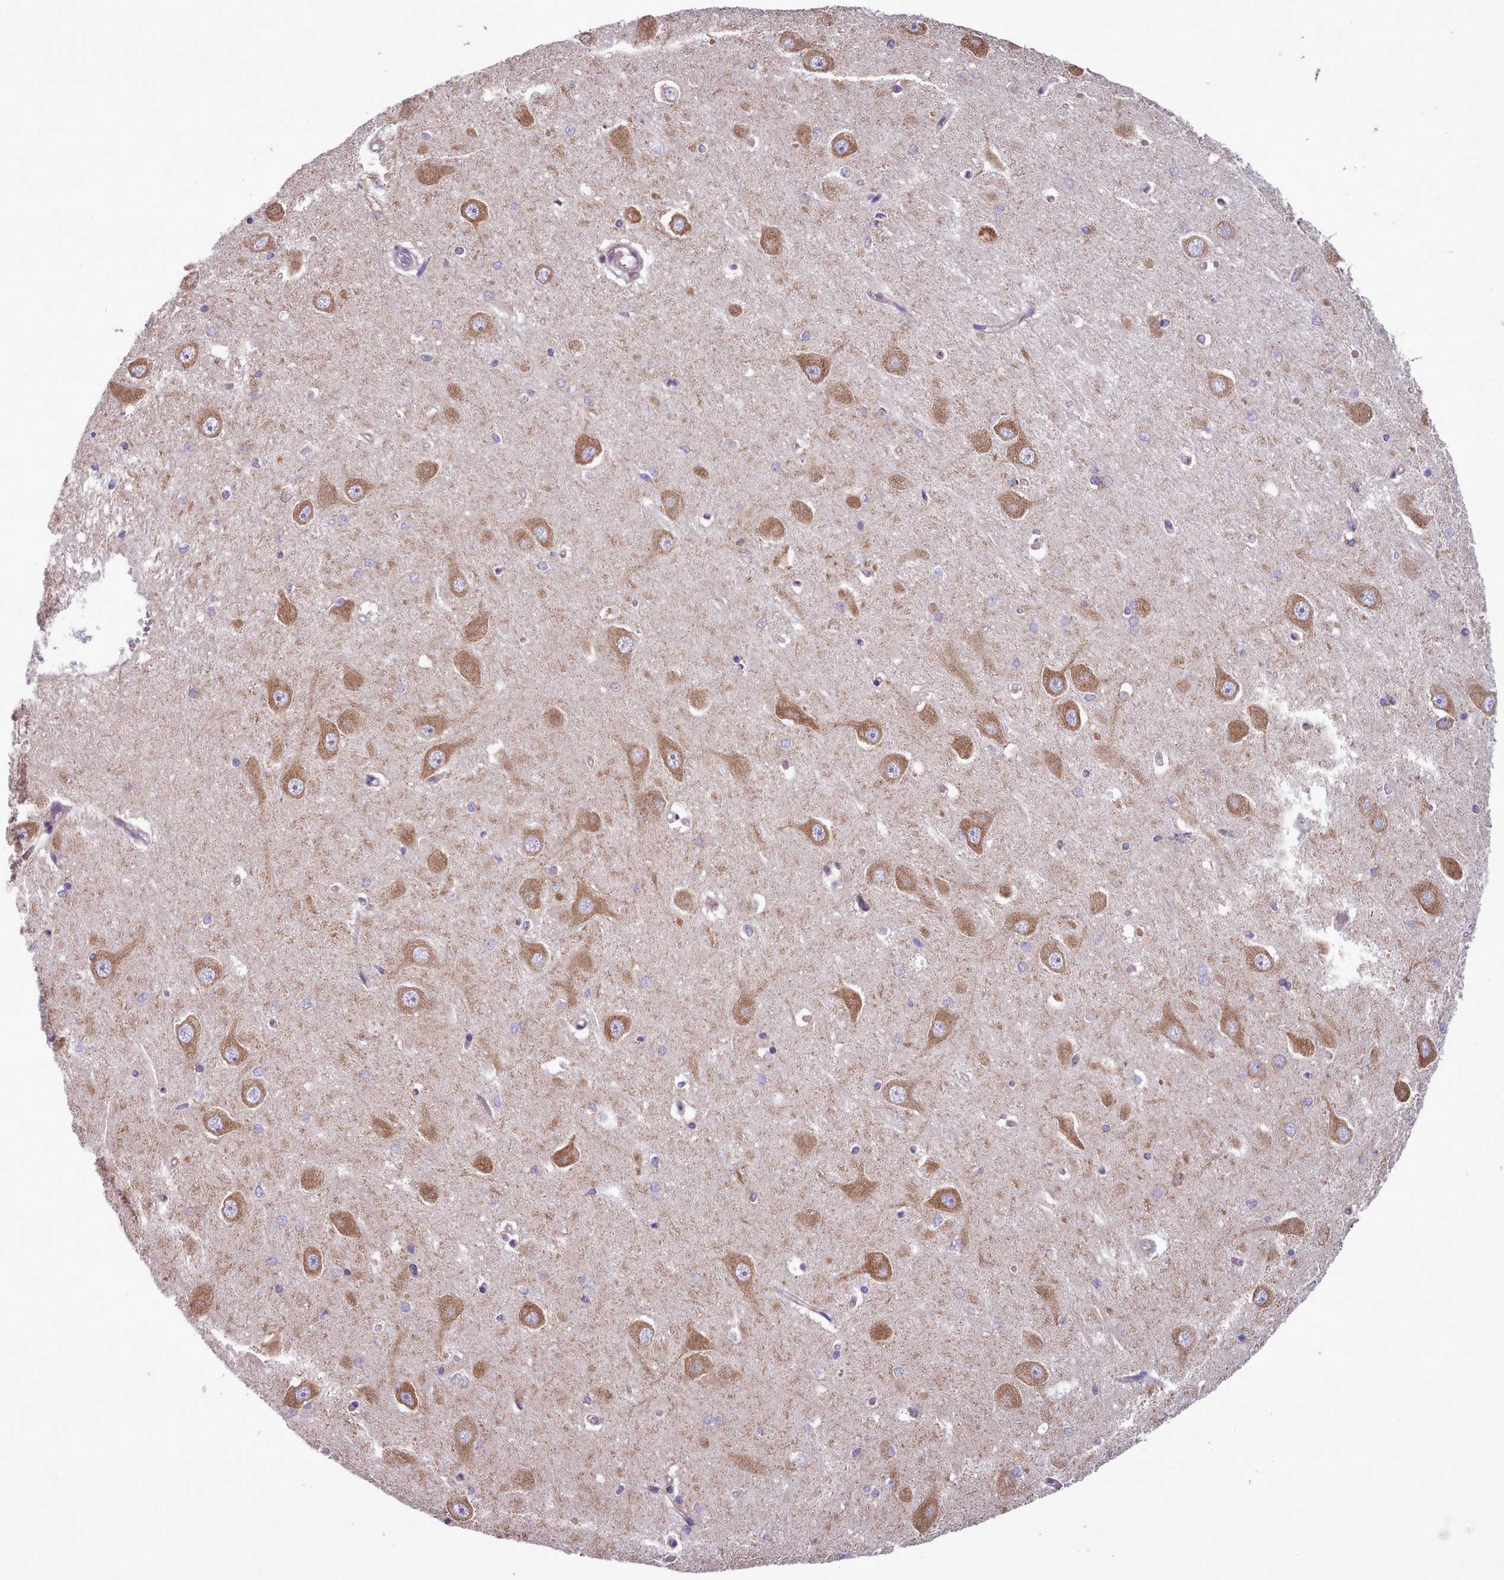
{"staining": {"intensity": "moderate", "quantity": "25%-75%", "location": "cytoplasmic/membranous"}, "tissue": "hippocampus", "cell_type": "Glial cells", "image_type": "normal", "snomed": [{"axis": "morphology", "description": "Normal tissue, NOS"}, {"axis": "topography", "description": "Hippocampus"}], "caption": "High-magnification brightfield microscopy of benign hippocampus stained with DAB (brown) and counterstained with hematoxylin (blue). glial cells exhibit moderate cytoplasmic/membranous expression is appreciated in about25%-75% of cells.", "gene": "SRP54", "patient": {"sex": "male", "age": 45}}